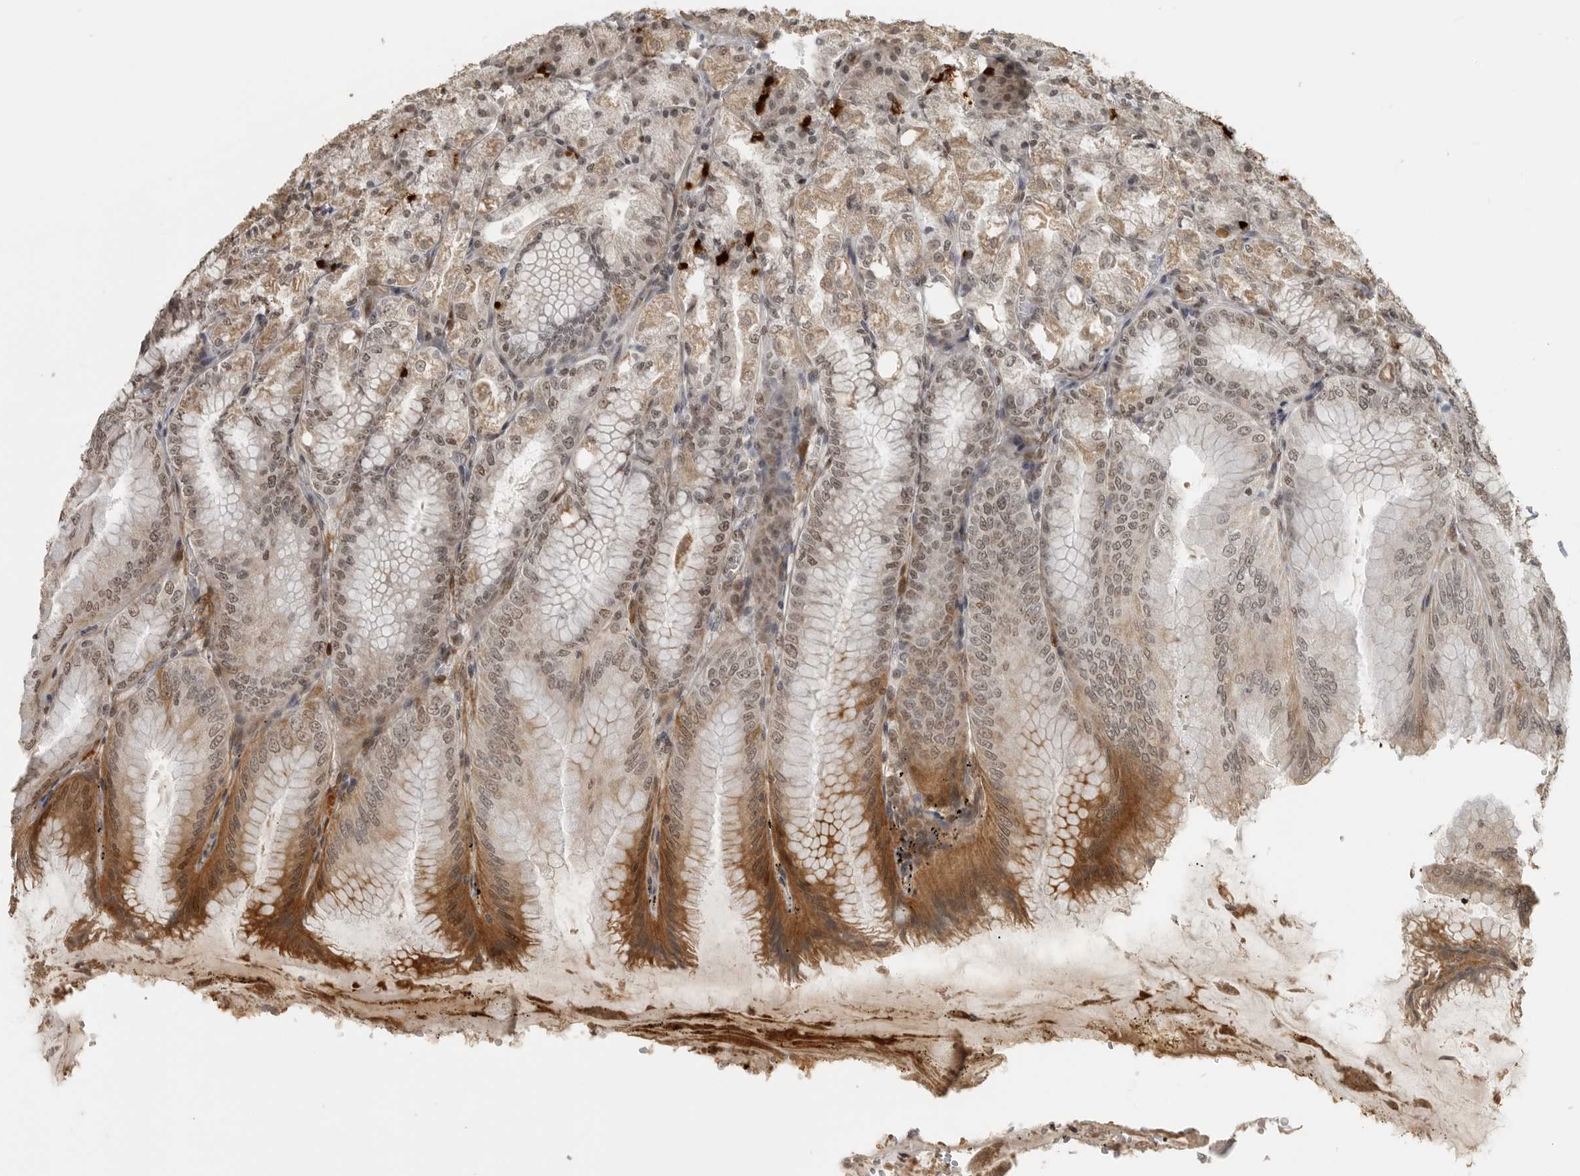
{"staining": {"intensity": "strong", "quantity": ">75%", "location": "cytoplasmic/membranous,nuclear"}, "tissue": "stomach", "cell_type": "Glandular cells", "image_type": "normal", "snomed": [{"axis": "morphology", "description": "Normal tissue, NOS"}, {"axis": "topography", "description": "Stomach, lower"}], "caption": "This micrograph reveals benign stomach stained with IHC to label a protein in brown. The cytoplasmic/membranous,nuclear of glandular cells show strong positivity for the protein. Nuclei are counter-stained blue.", "gene": "CLOCK", "patient": {"sex": "male", "age": 71}}